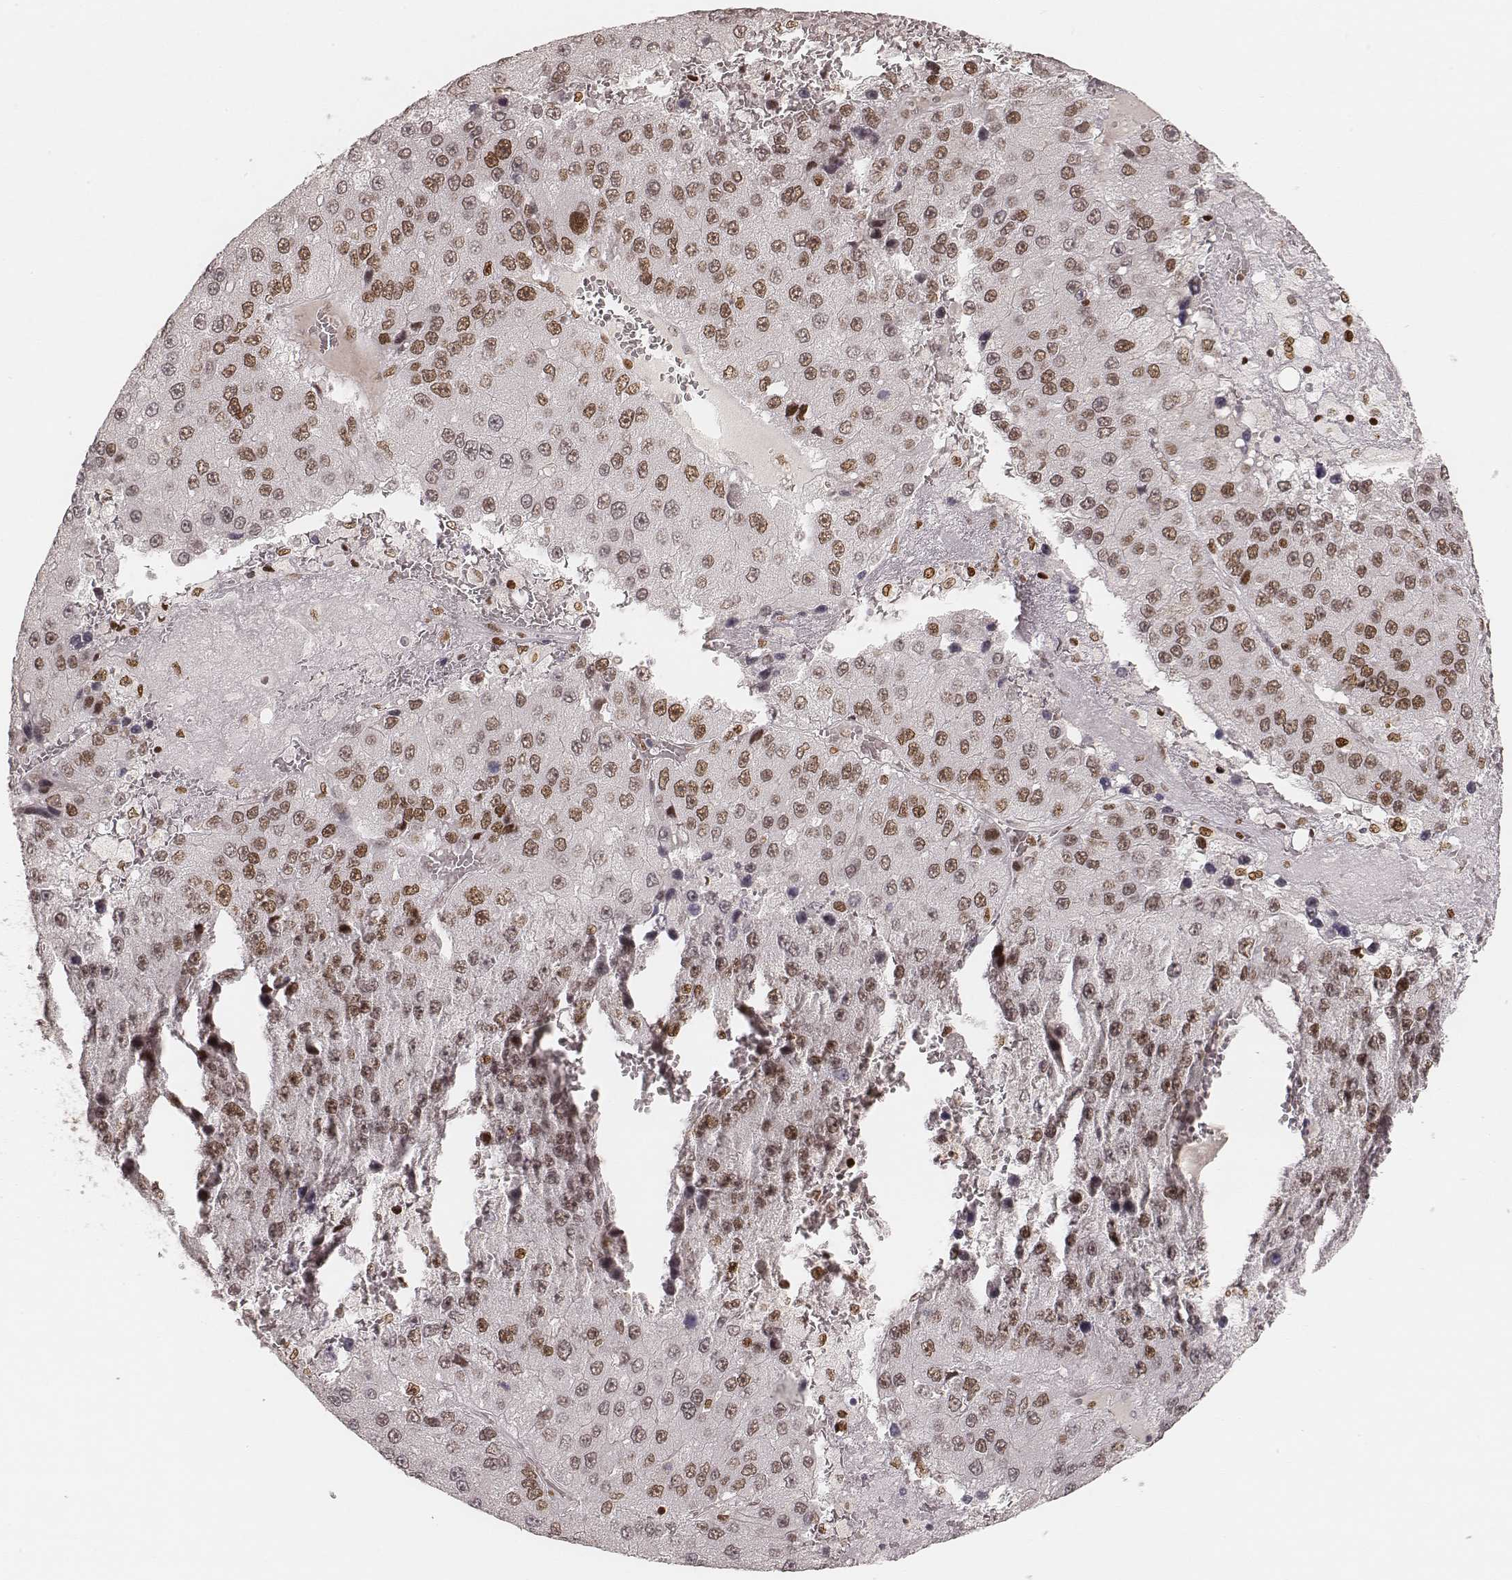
{"staining": {"intensity": "moderate", "quantity": ">75%", "location": "nuclear"}, "tissue": "liver cancer", "cell_type": "Tumor cells", "image_type": "cancer", "snomed": [{"axis": "morphology", "description": "Carcinoma, Hepatocellular, NOS"}, {"axis": "topography", "description": "Liver"}], "caption": "A medium amount of moderate nuclear expression is identified in about >75% of tumor cells in liver cancer (hepatocellular carcinoma) tissue.", "gene": "HNRNPC", "patient": {"sex": "female", "age": 73}}